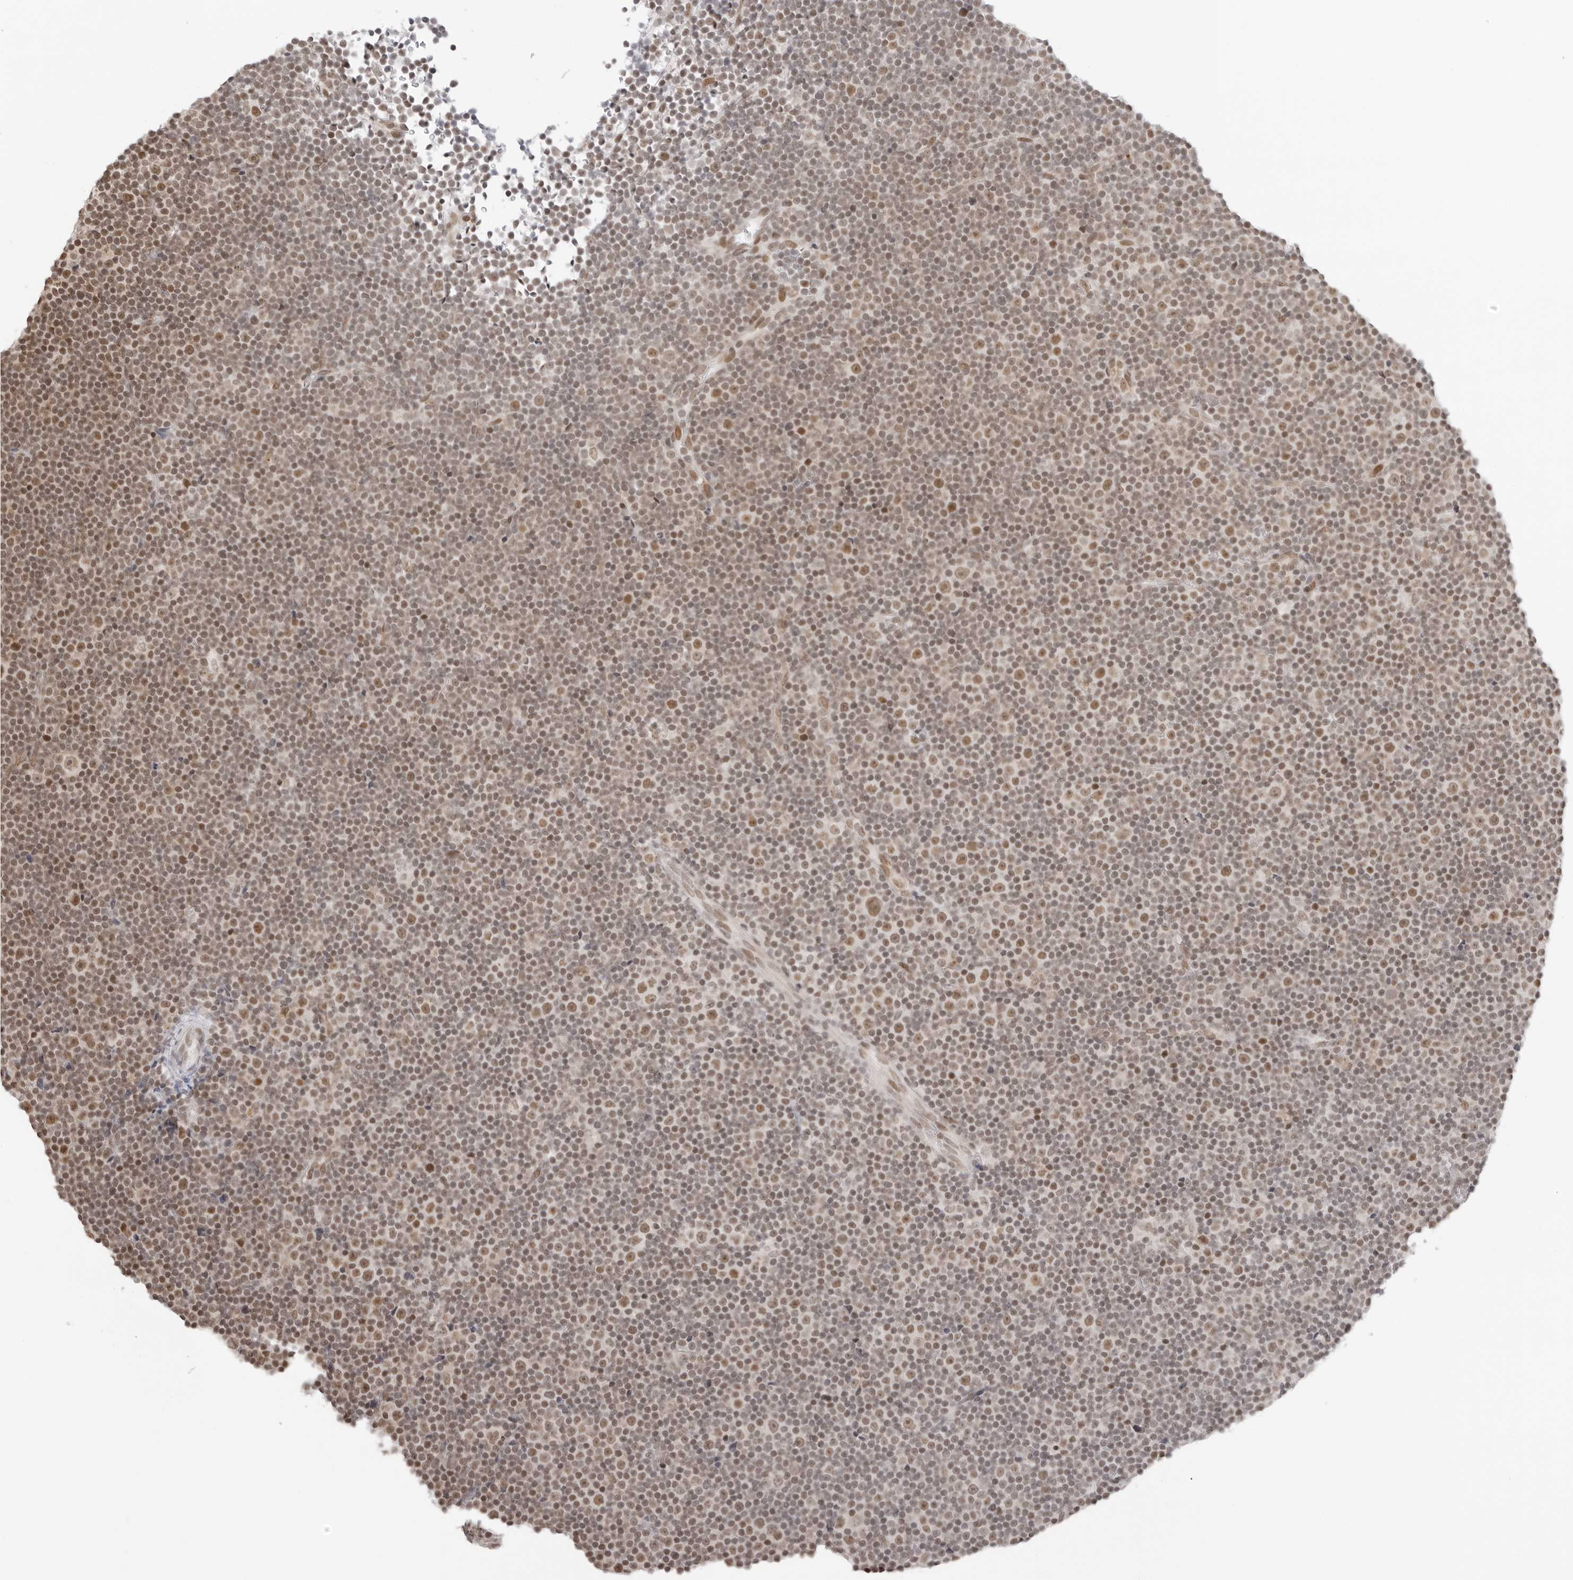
{"staining": {"intensity": "moderate", "quantity": ">75%", "location": "nuclear"}, "tissue": "lymphoma", "cell_type": "Tumor cells", "image_type": "cancer", "snomed": [{"axis": "morphology", "description": "Malignant lymphoma, non-Hodgkin's type, Low grade"}, {"axis": "topography", "description": "Lymph node"}], "caption": "An immunohistochemistry micrograph of neoplastic tissue is shown. Protein staining in brown labels moderate nuclear positivity in lymphoma within tumor cells. (DAB IHC, brown staining for protein, blue staining for nuclei).", "gene": "MSH6", "patient": {"sex": "female", "age": 67}}